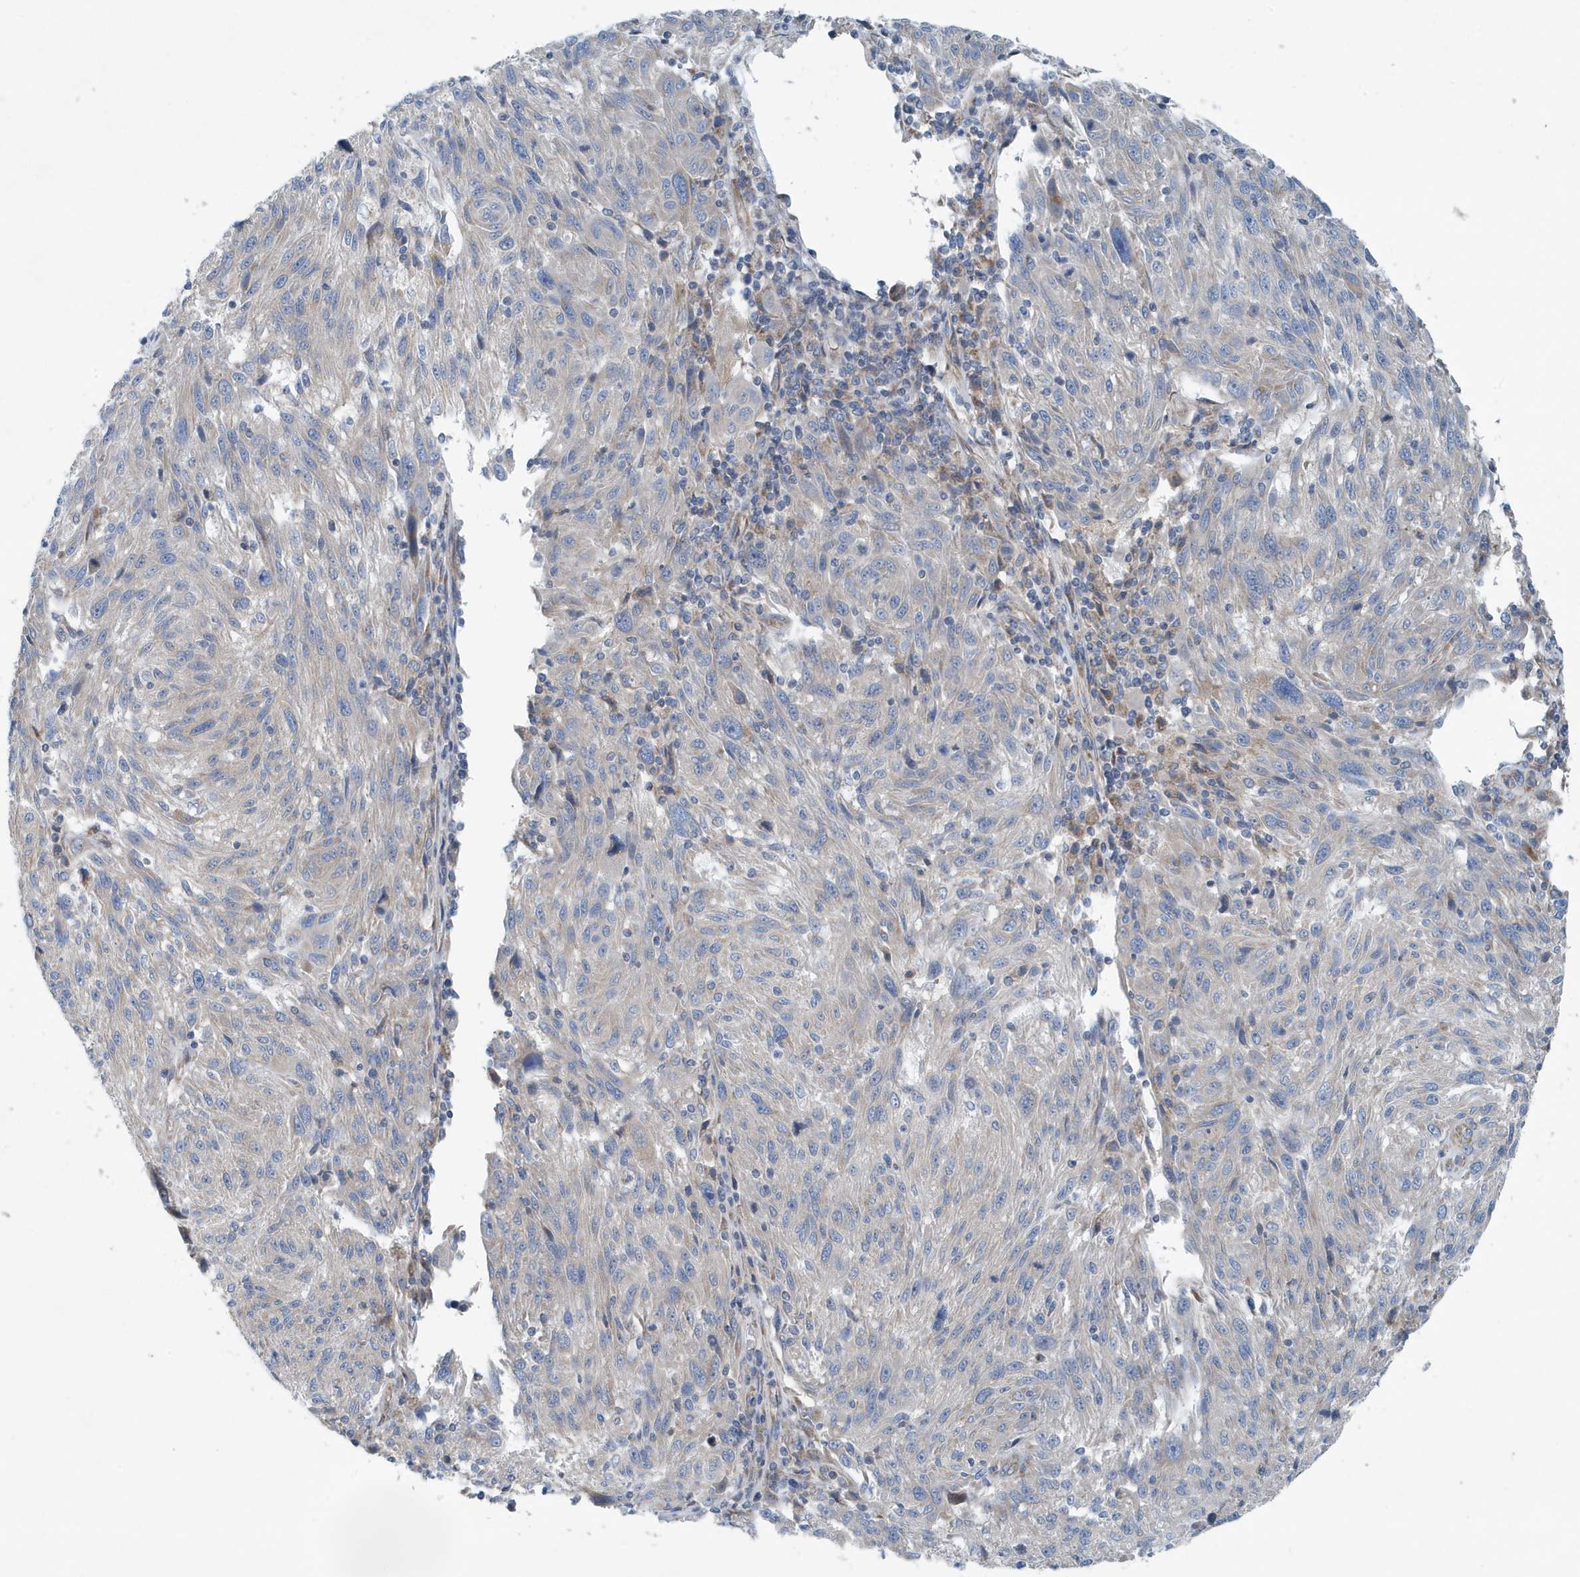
{"staining": {"intensity": "weak", "quantity": "<25%", "location": "cytoplasmic/membranous"}, "tissue": "melanoma", "cell_type": "Tumor cells", "image_type": "cancer", "snomed": [{"axis": "morphology", "description": "Malignant melanoma, NOS"}, {"axis": "topography", "description": "Skin"}], "caption": "This is a histopathology image of IHC staining of melanoma, which shows no staining in tumor cells.", "gene": "PPM1M", "patient": {"sex": "male", "age": 53}}